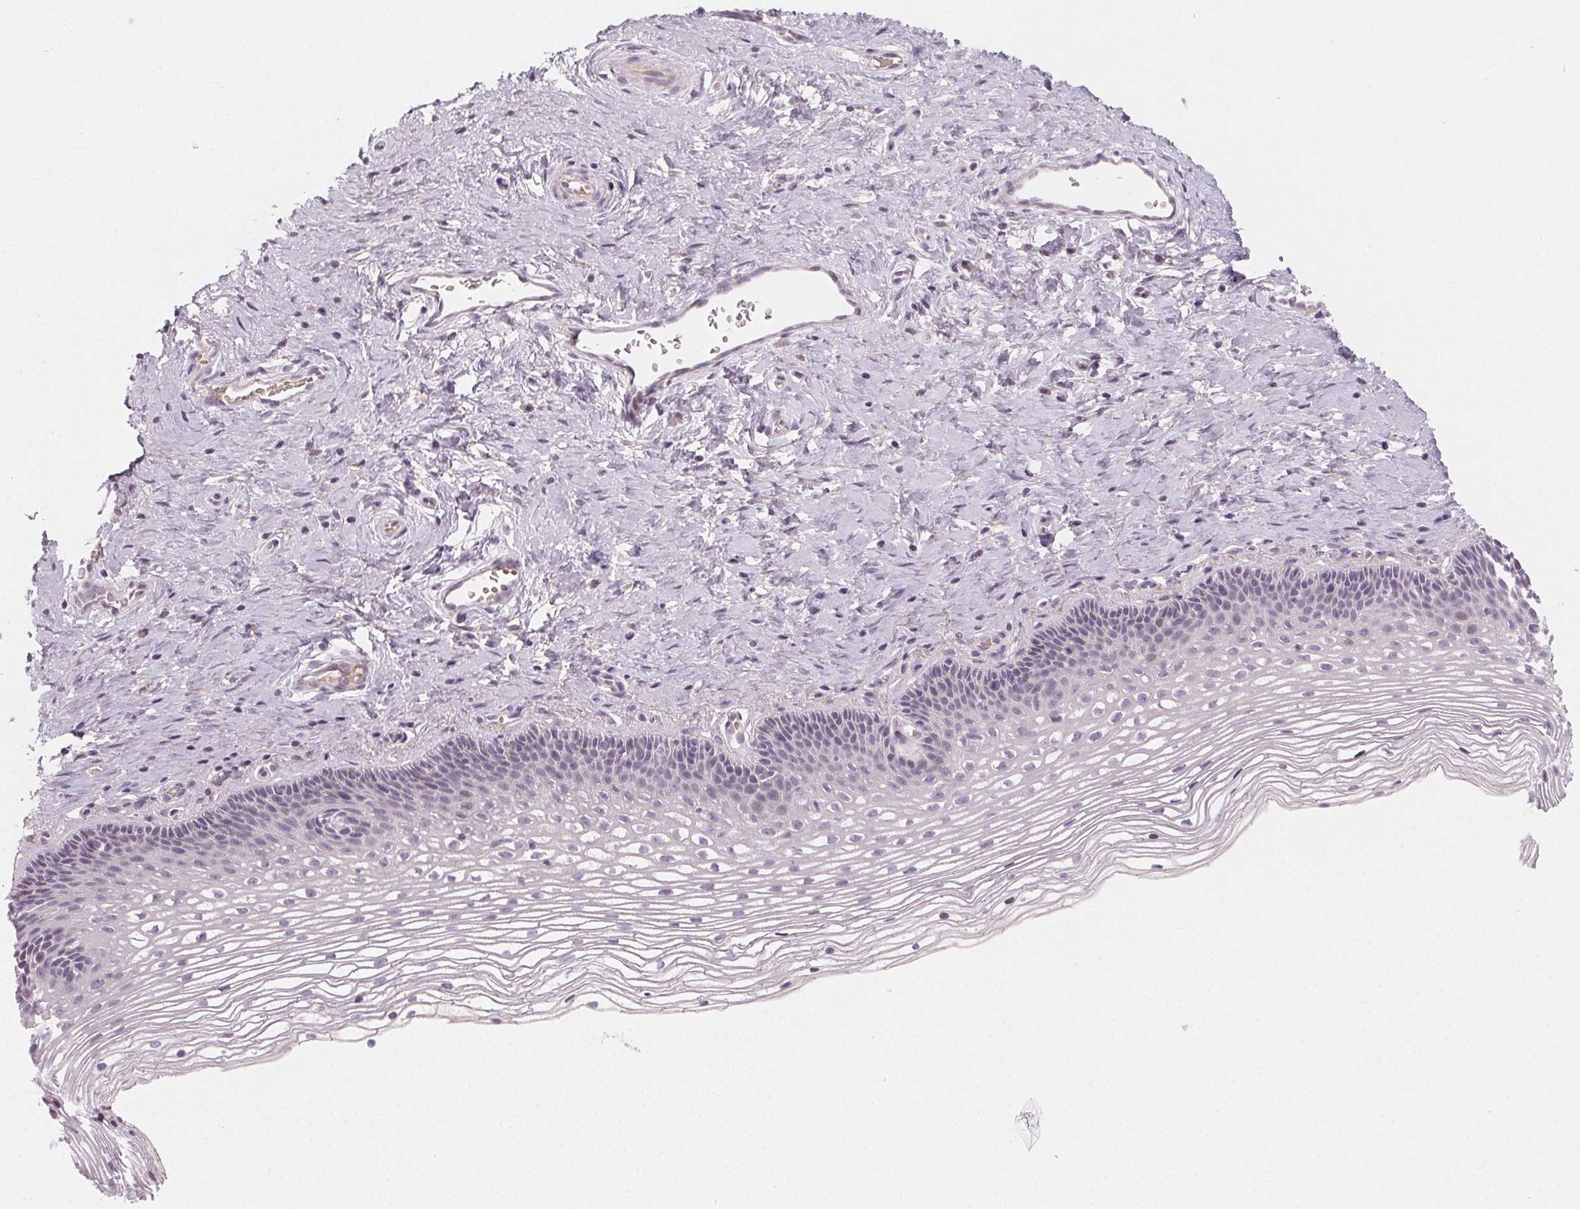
{"staining": {"intensity": "weak", "quantity": "<25%", "location": "cytoplasmic/membranous"}, "tissue": "cervix", "cell_type": "Glandular cells", "image_type": "normal", "snomed": [{"axis": "morphology", "description": "Normal tissue, NOS"}, {"axis": "topography", "description": "Cervix"}], "caption": "Immunohistochemistry (IHC) image of unremarkable cervix stained for a protein (brown), which displays no staining in glandular cells. Brightfield microscopy of IHC stained with DAB (brown) and hematoxylin (blue), captured at high magnification.", "gene": "CCDC96", "patient": {"sex": "female", "age": 34}}